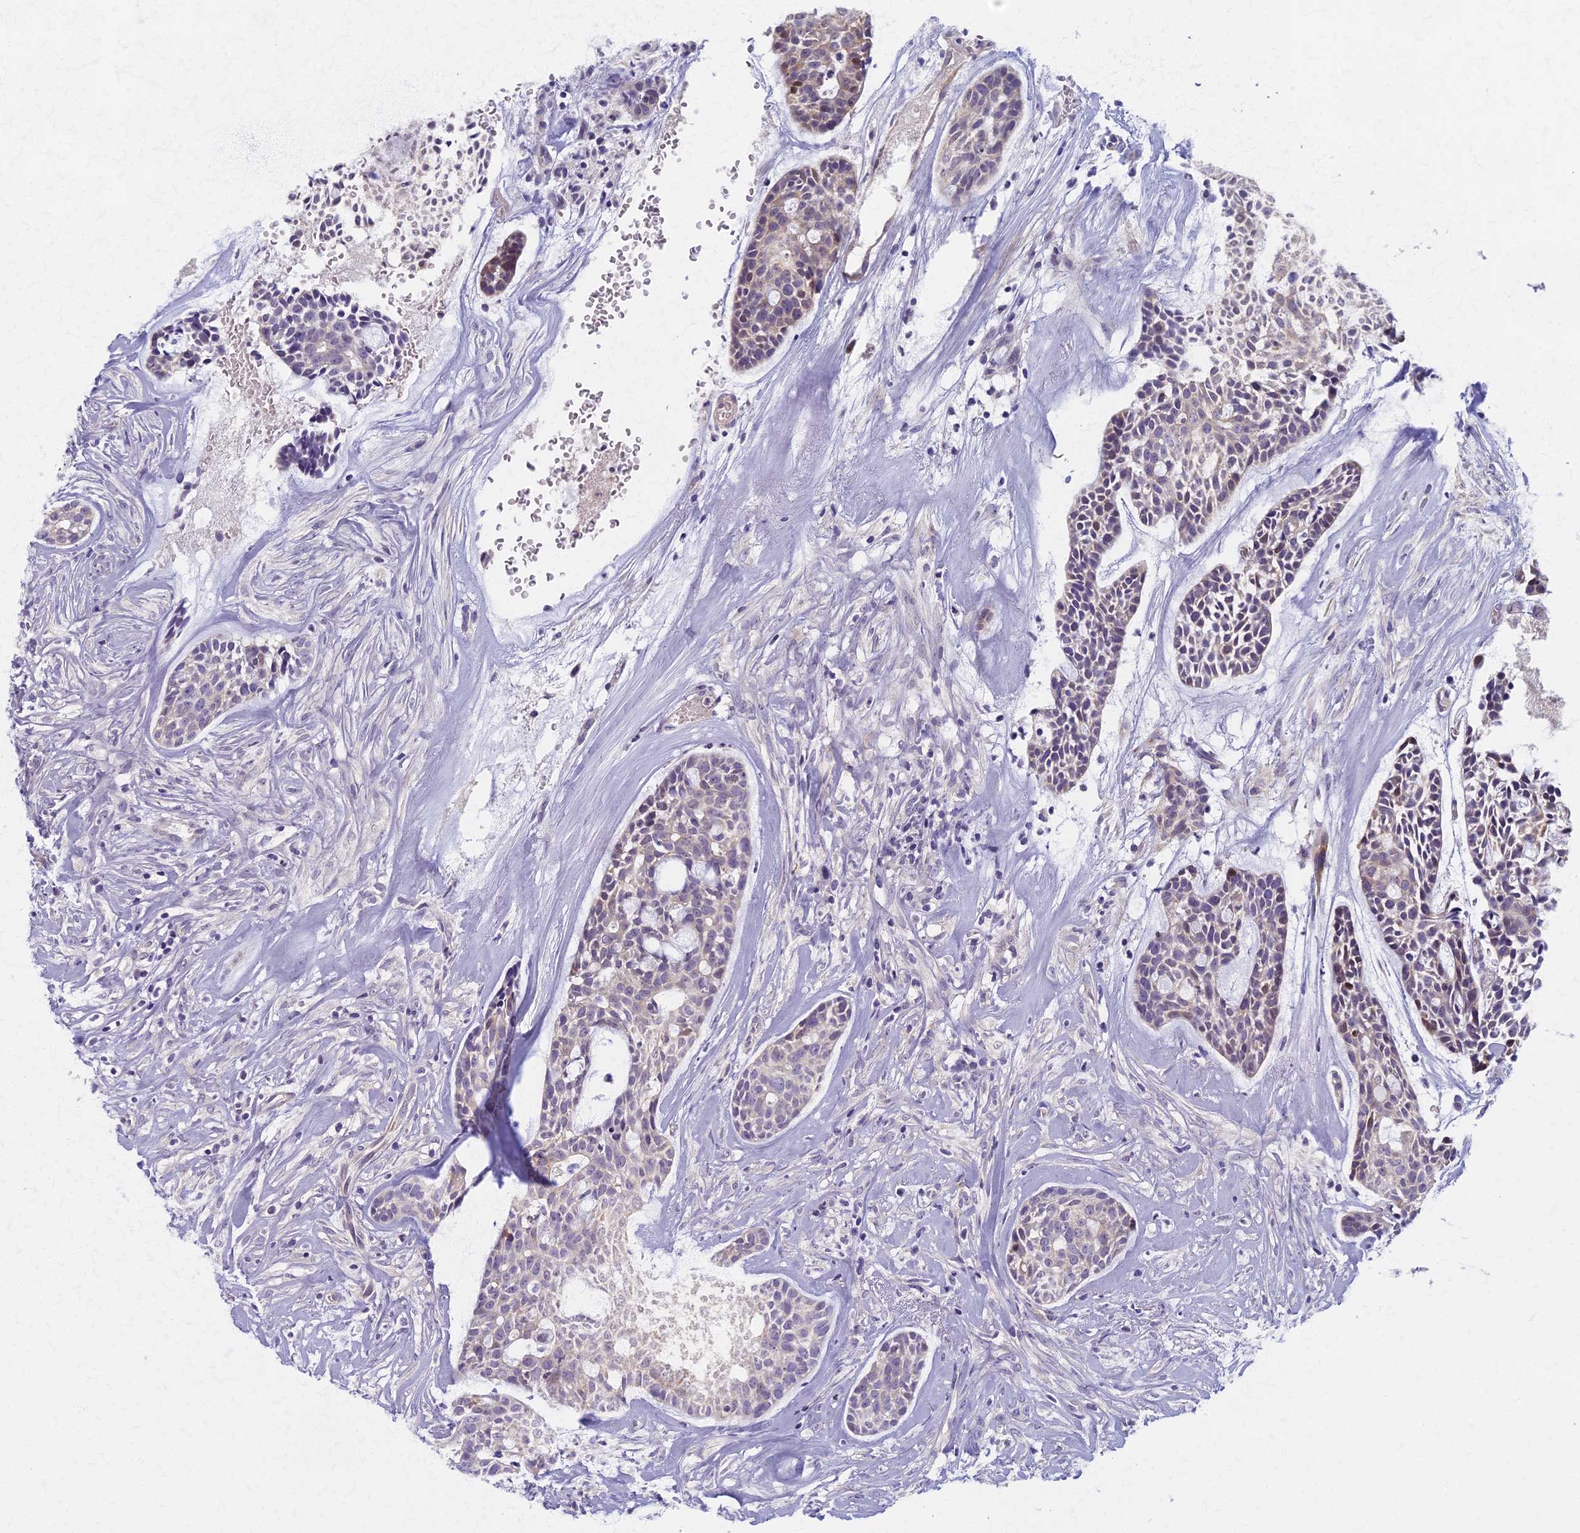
{"staining": {"intensity": "weak", "quantity": "<25%", "location": "cytoplasmic/membranous"}, "tissue": "head and neck cancer", "cell_type": "Tumor cells", "image_type": "cancer", "snomed": [{"axis": "morphology", "description": "Normal tissue, NOS"}, {"axis": "morphology", "description": "Adenocarcinoma, NOS"}, {"axis": "topography", "description": "Subcutis"}, {"axis": "topography", "description": "Nasopharynx"}, {"axis": "topography", "description": "Head-Neck"}], "caption": "An immunohistochemistry (IHC) photomicrograph of head and neck adenocarcinoma is shown. There is no staining in tumor cells of head and neck adenocarcinoma.", "gene": "AP4E1", "patient": {"sex": "female", "age": 73}}